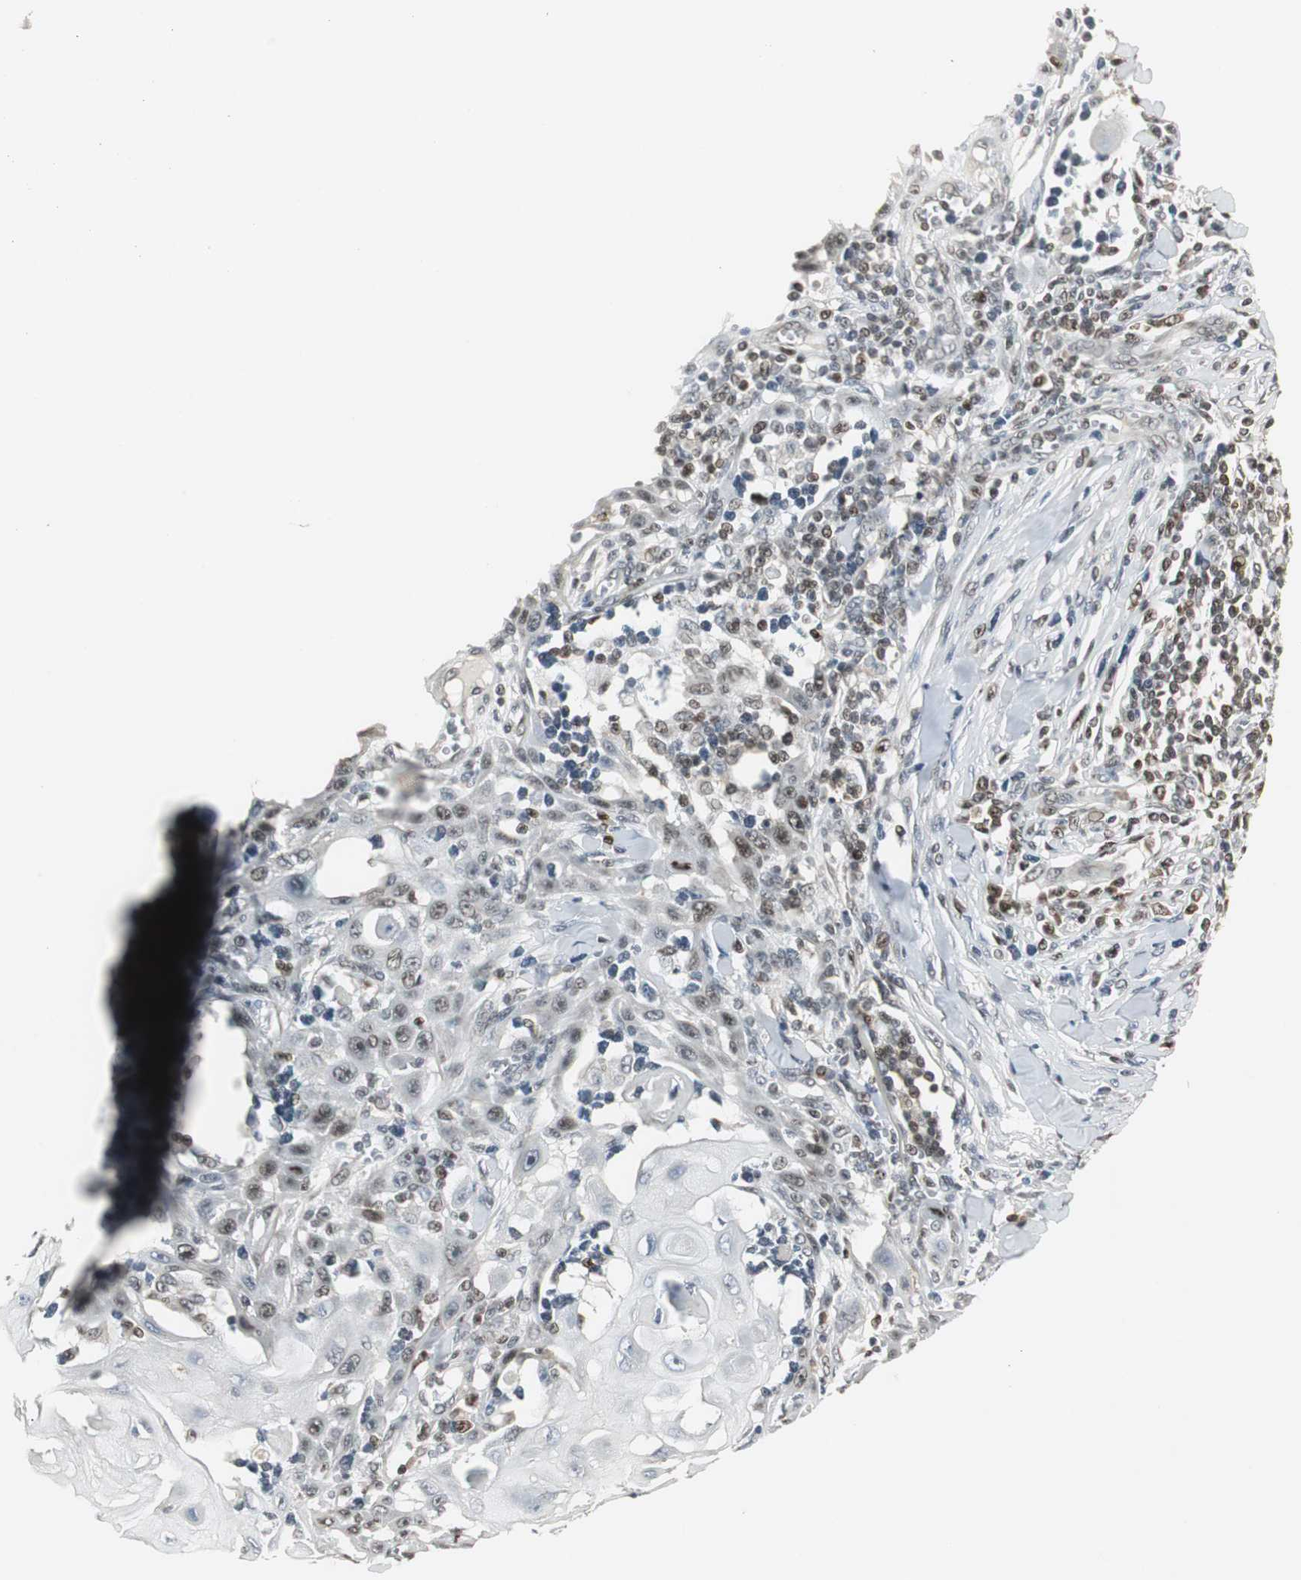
{"staining": {"intensity": "weak", "quantity": "25%-75%", "location": "cytoplasmic/membranous,nuclear"}, "tissue": "skin cancer", "cell_type": "Tumor cells", "image_type": "cancer", "snomed": [{"axis": "morphology", "description": "Squamous cell carcinoma, NOS"}, {"axis": "topography", "description": "Skin"}], "caption": "Weak cytoplasmic/membranous and nuclear staining is appreciated in about 25%-75% of tumor cells in skin cancer (squamous cell carcinoma). (DAB IHC with brightfield microscopy, high magnification).", "gene": "MPG", "patient": {"sex": "male", "age": 24}}